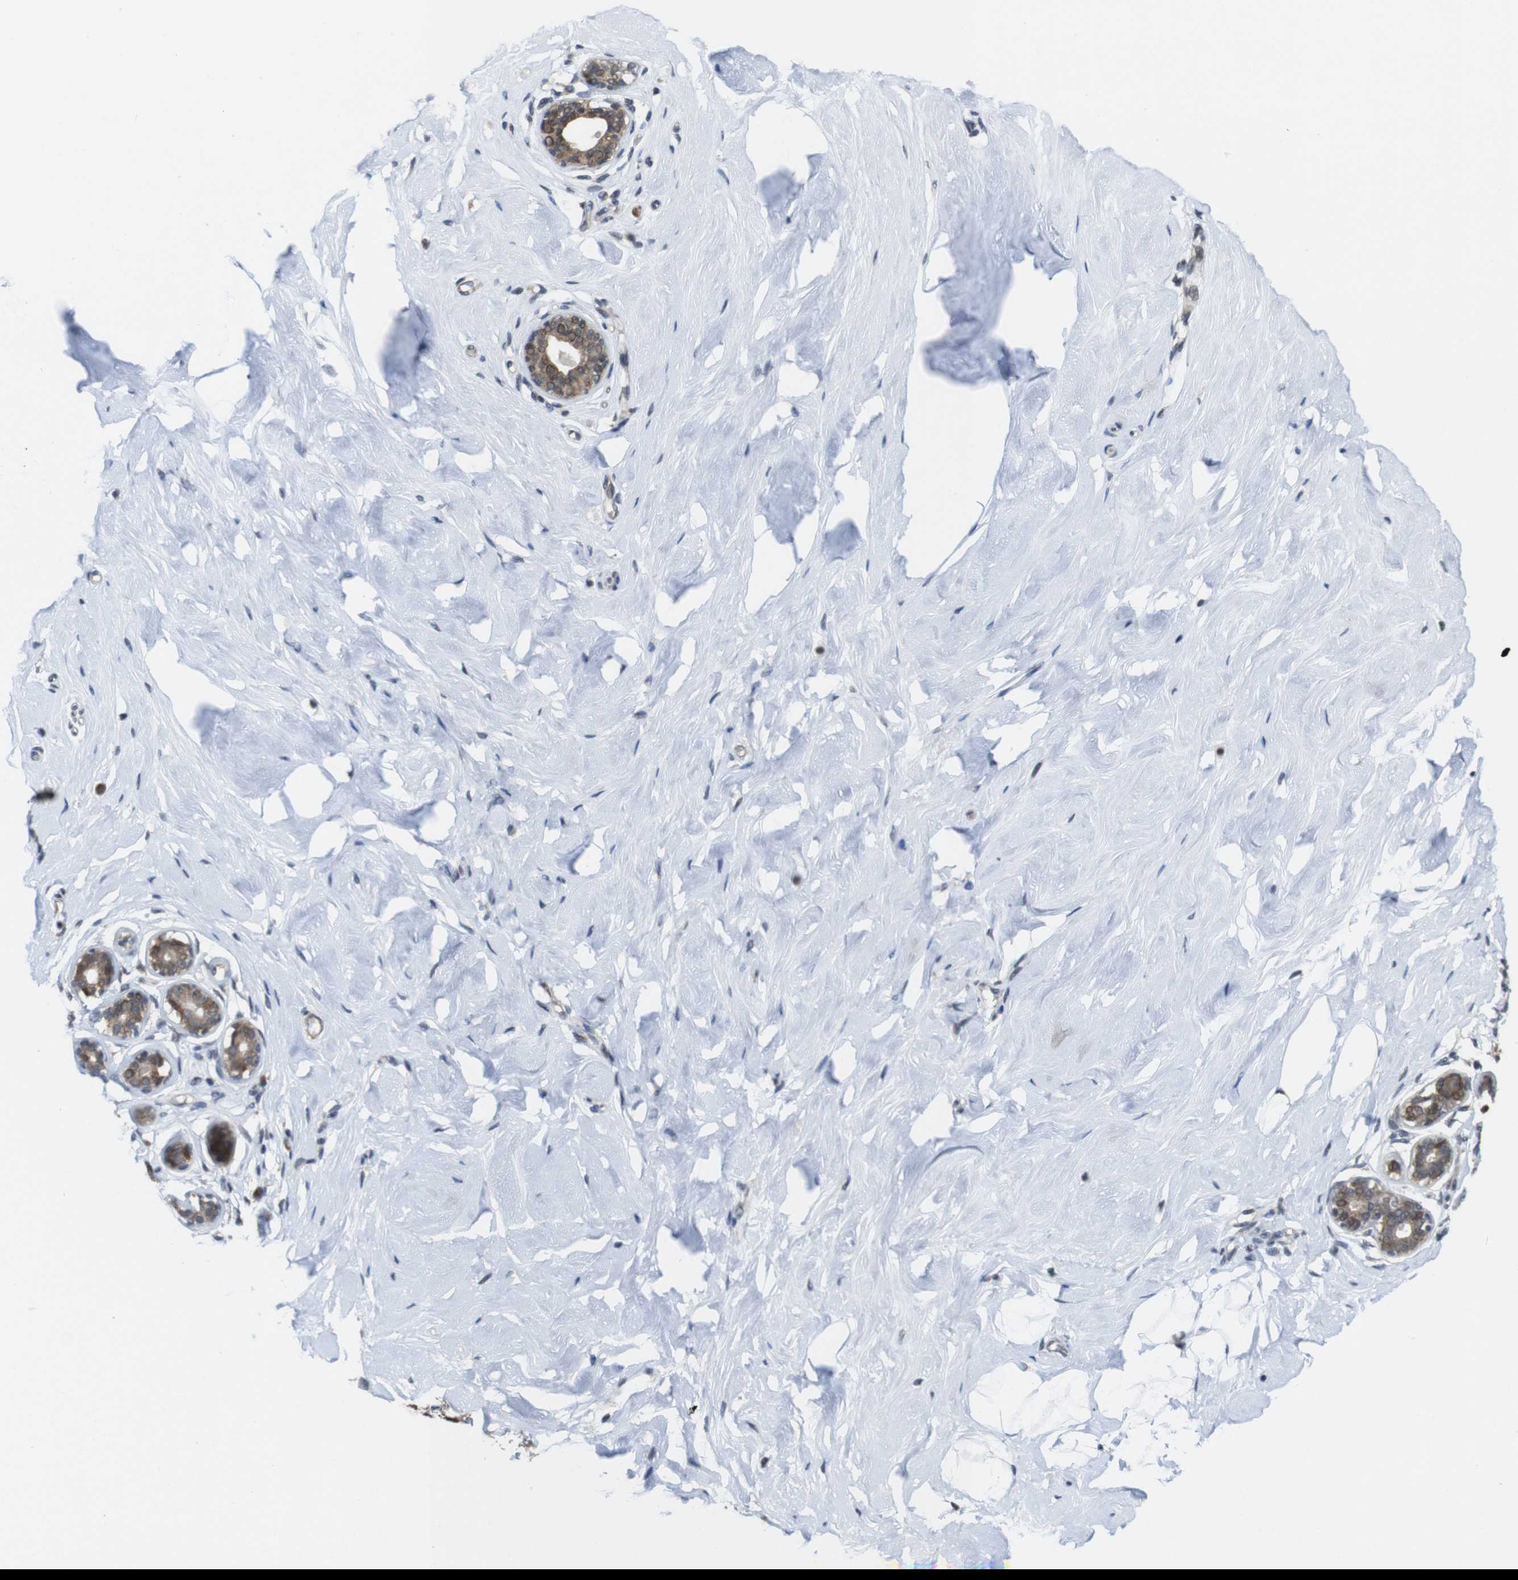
{"staining": {"intensity": "negative", "quantity": "none", "location": "none"}, "tissue": "breast", "cell_type": "Adipocytes", "image_type": "normal", "snomed": [{"axis": "morphology", "description": "Normal tissue, NOS"}, {"axis": "topography", "description": "Breast"}], "caption": "Histopathology image shows no significant protein positivity in adipocytes of unremarkable breast.", "gene": "PNMA8A", "patient": {"sex": "female", "age": 23}}